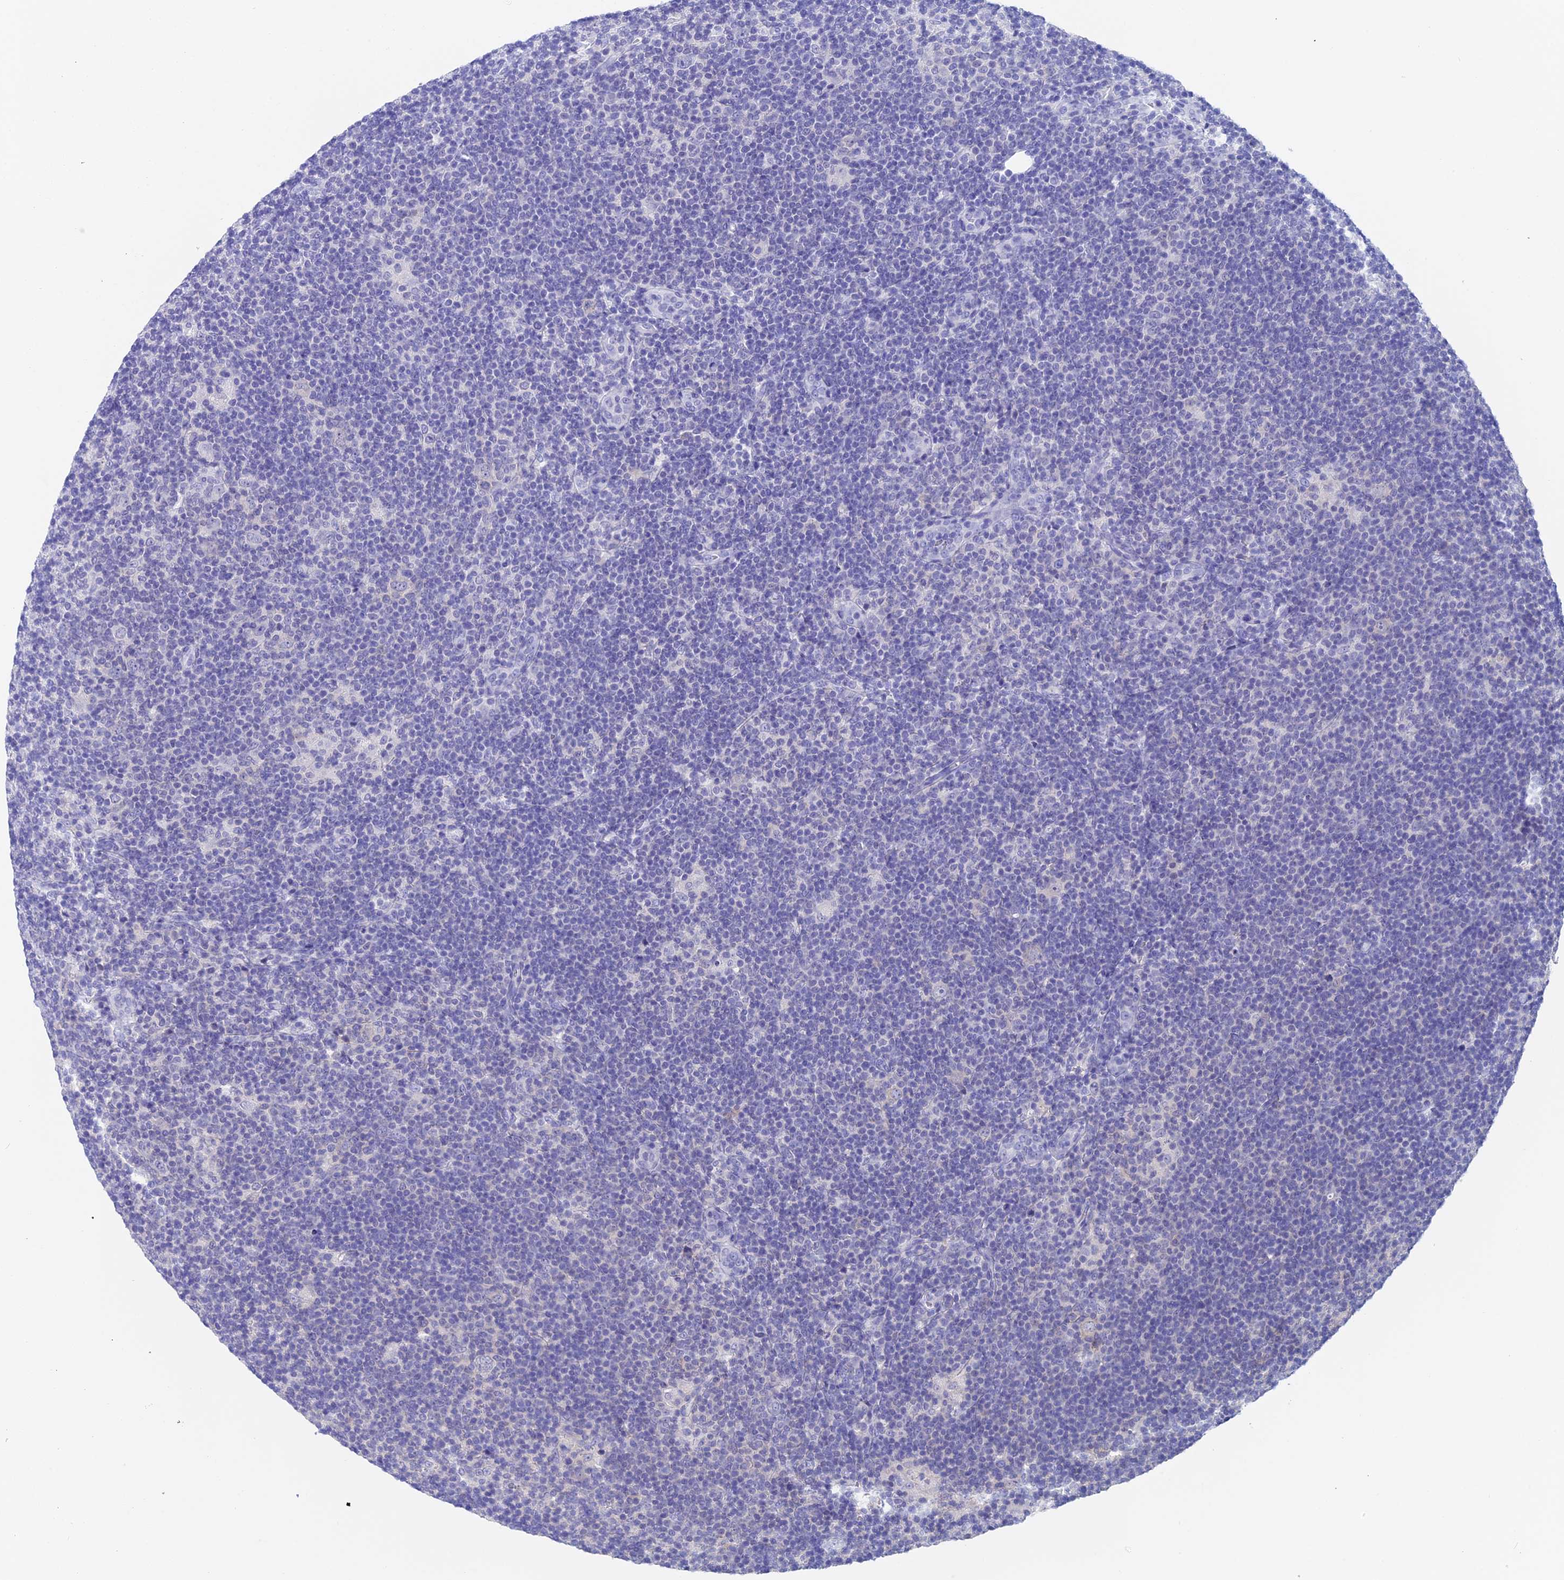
{"staining": {"intensity": "negative", "quantity": "none", "location": "none"}, "tissue": "lymphoma", "cell_type": "Tumor cells", "image_type": "cancer", "snomed": [{"axis": "morphology", "description": "Hodgkin's disease, NOS"}, {"axis": "topography", "description": "Lymph node"}], "caption": "This image is of Hodgkin's disease stained with immunohistochemistry (IHC) to label a protein in brown with the nuclei are counter-stained blue. There is no positivity in tumor cells.", "gene": "STUB1", "patient": {"sex": "female", "age": 57}}